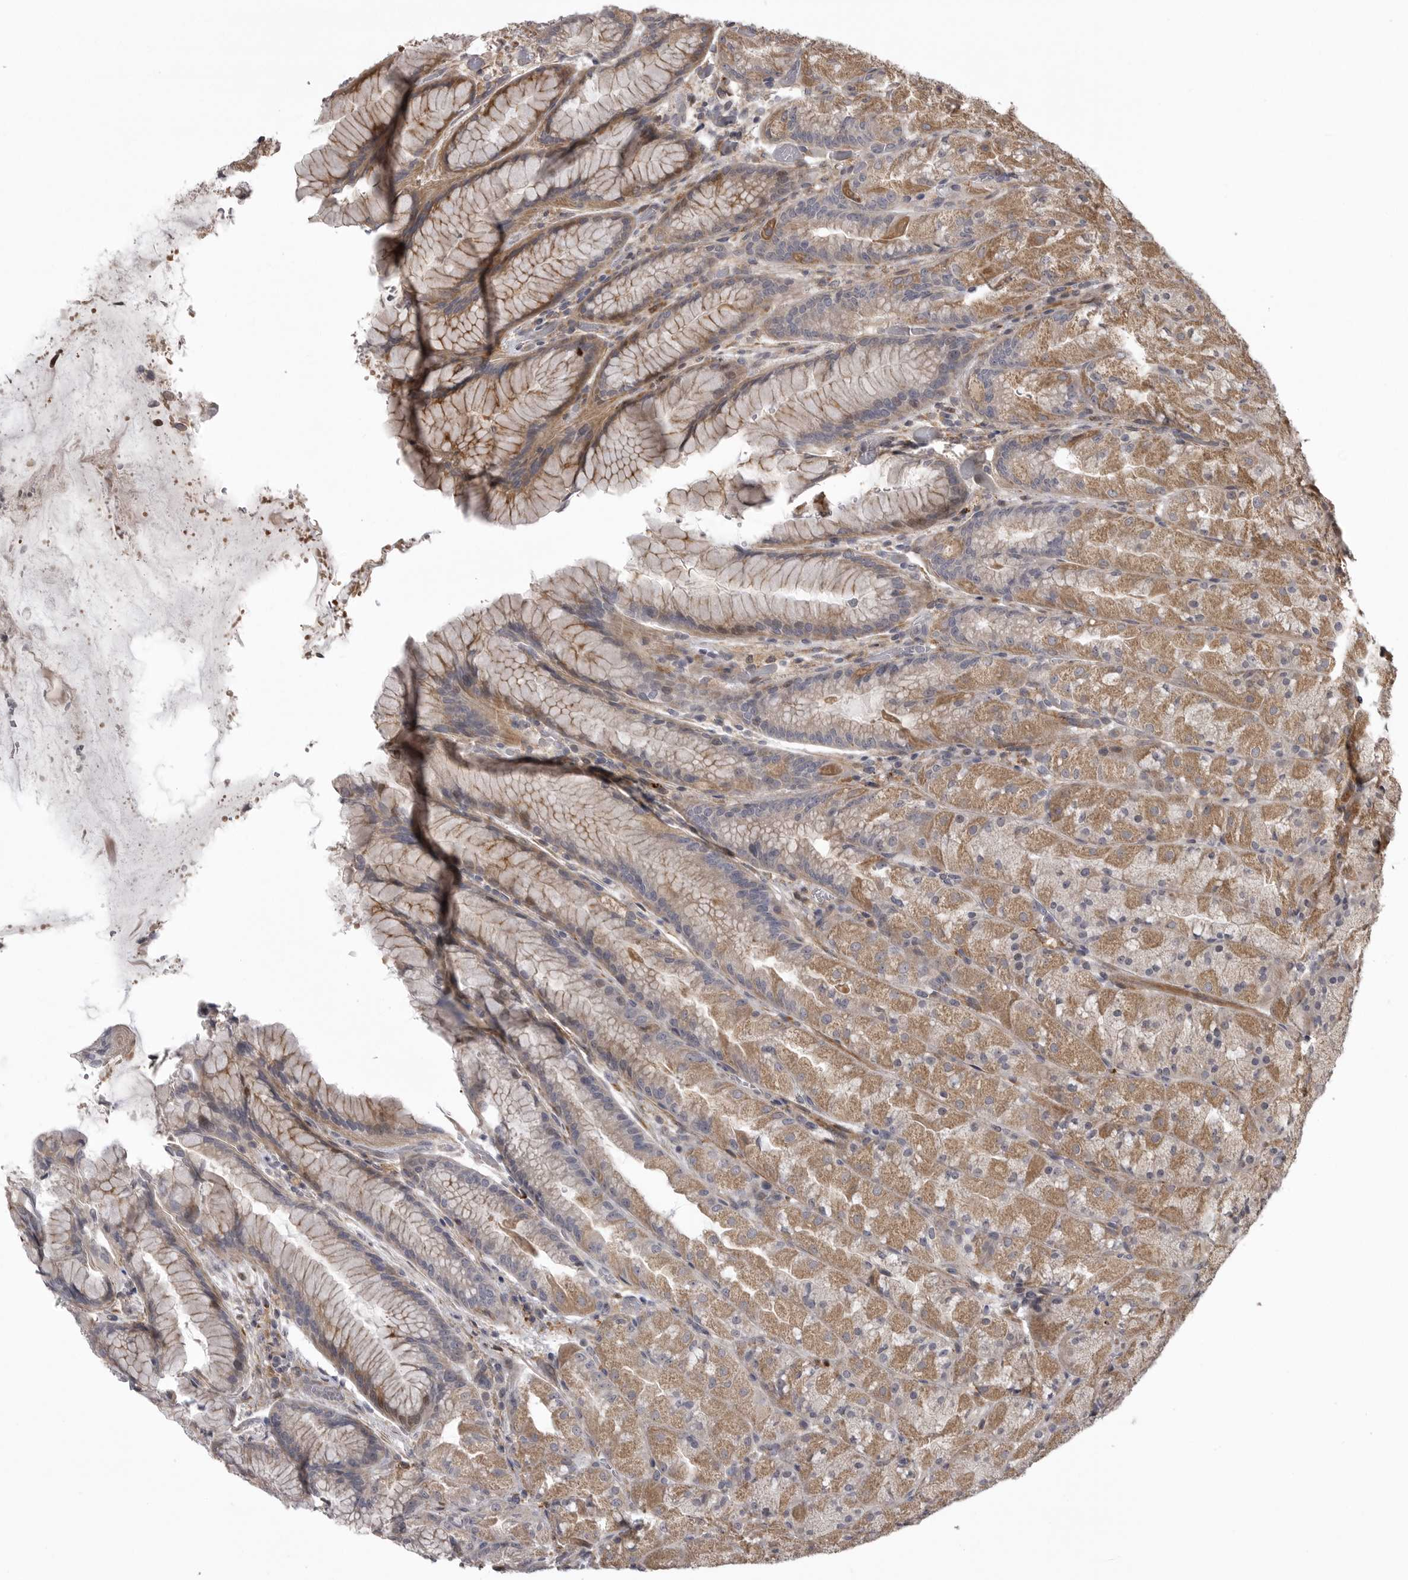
{"staining": {"intensity": "moderate", "quantity": "25%-75%", "location": "cytoplasmic/membranous"}, "tissue": "stomach", "cell_type": "Glandular cells", "image_type": "normal", "snomed": [{"axis": "morphology", "description": "Normal tissue, NOS"}, {"axis": "topography", "description": "Stomach, upper"}, {"axis": "topography", "description": "Stomach"}], "caption": "Protein staining demonstrates moderate cytoplasmic/membranous expression in approximately 25%-75% of glandular cells in benign stomach. The staining was performed using DAB to visualize the protein expression in brown, while the nuclei were stained in blue with hematoxylin (Magnification: 20x).", "gene": "ZNRF1", "patient": {"sex": "male", "age": 48}}